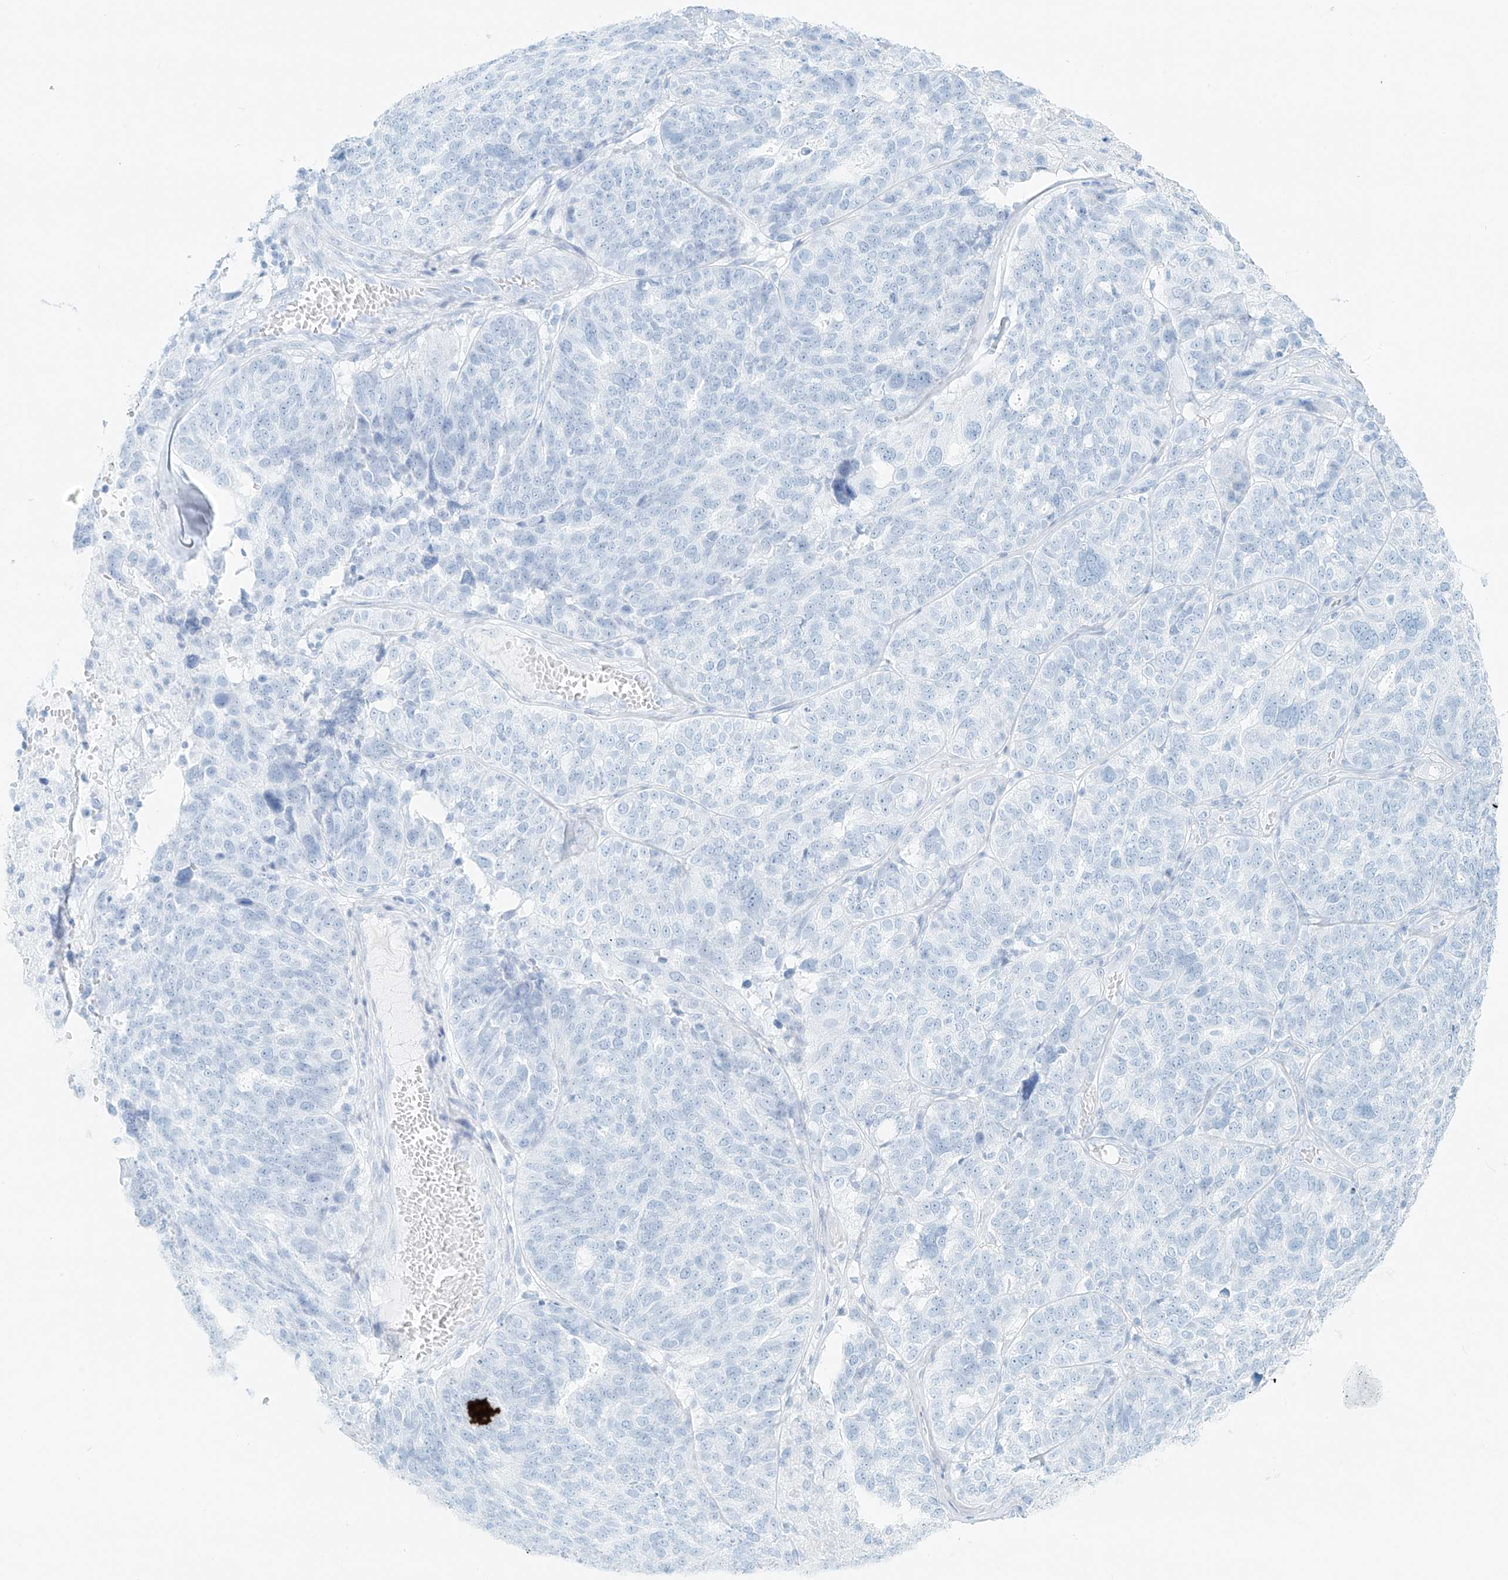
{"staining": {"intensity": "negative", "quantity": "none", "location": "none"}, "tissue": "ovarian cancer", "cell_type": "Tumor cells", "image_type": "cancer", "snomed": [{"axis": "morphology", "description": "Cystadenocarcinoma, serous, NOS"}, {"axis": "topography", "description": "Ovary"}], "caption": "High magnification brightfield microscopy of serous cystadenocarcinoma (ovarian) stained with DAB (brown) and counterstained with hematoxylin (blue): tumor cells show no significant positivity.", "gene": "UST", "patient": {"sex": "female", "age": 59}}